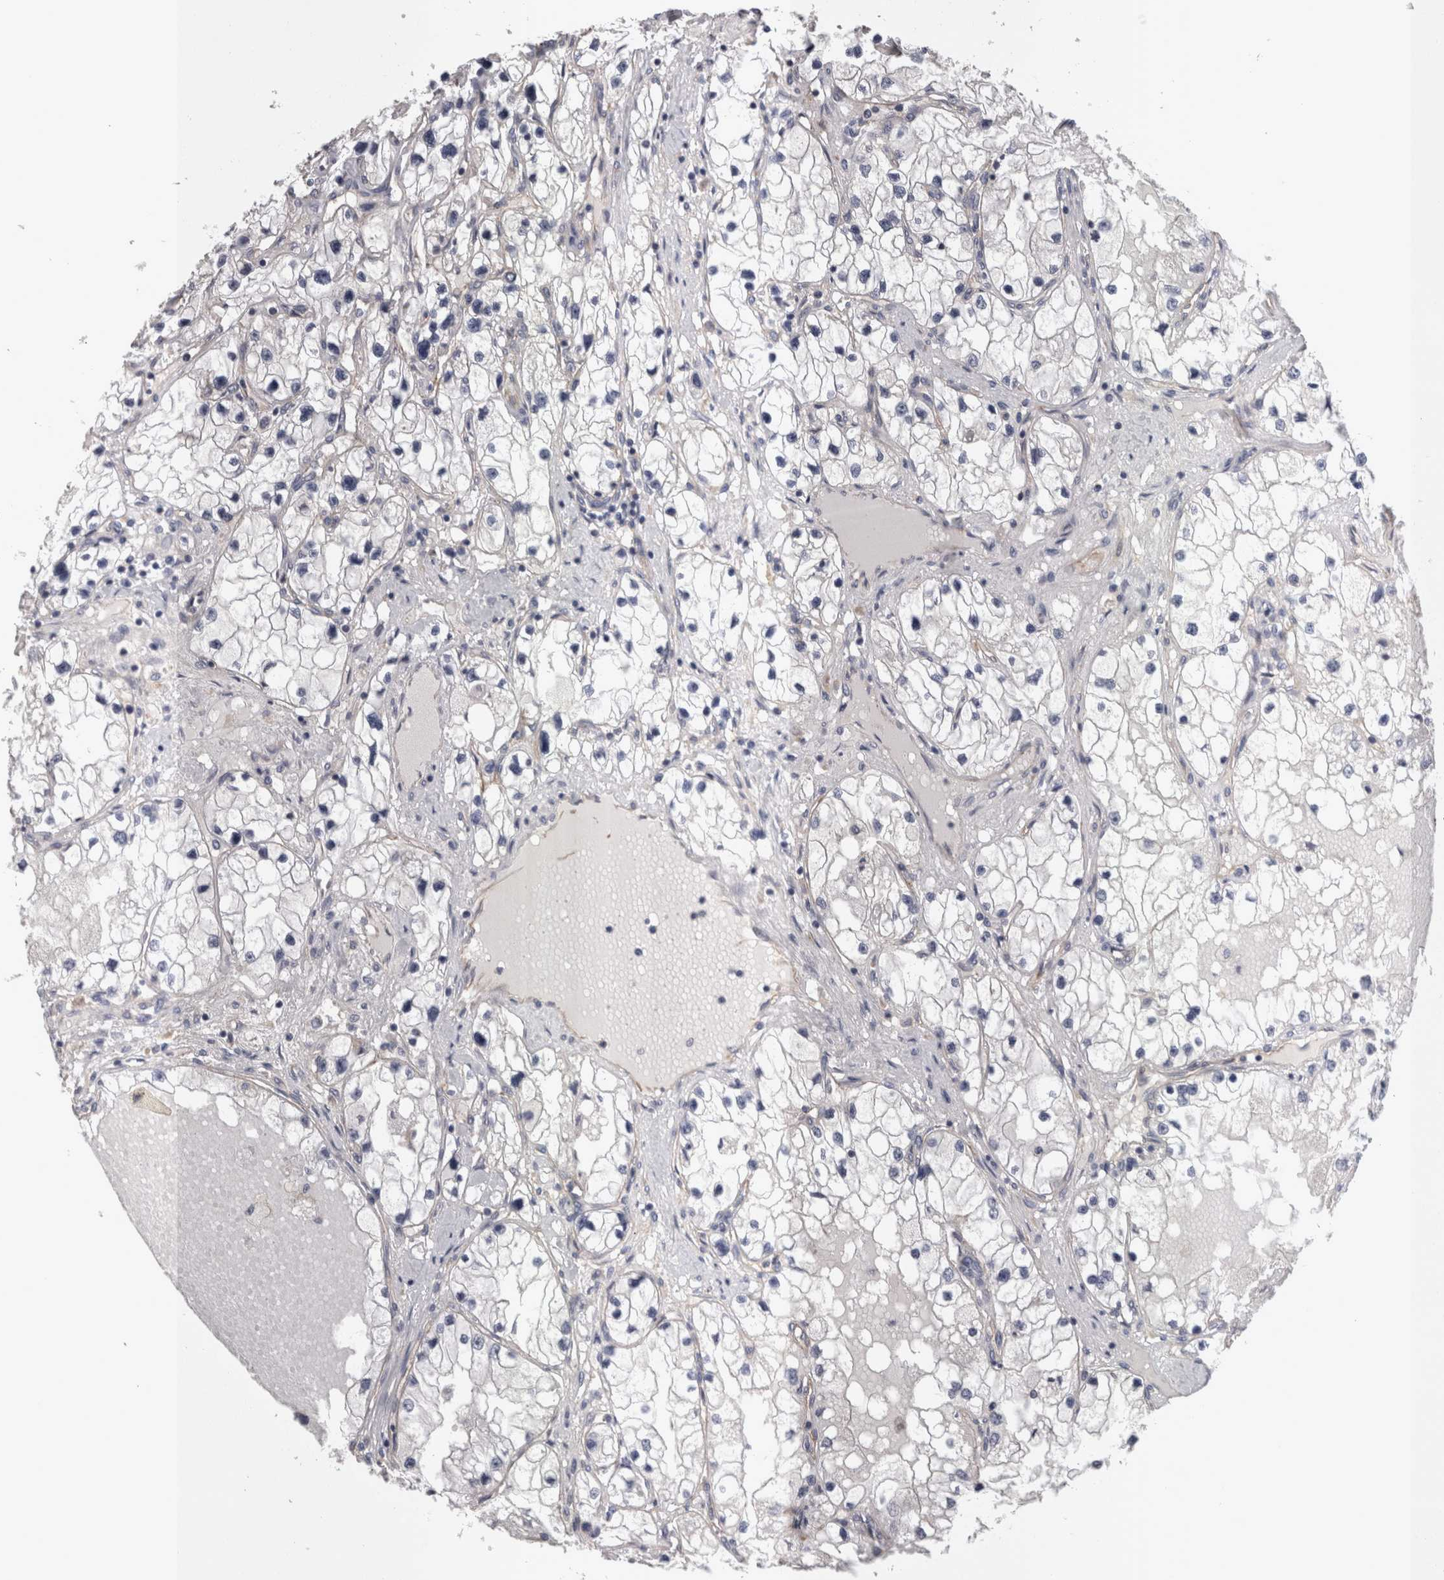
{"staining": {"intensity": "negative", "quantity": "none", "location": "none"}, "tissue": "renal cancer", "cell_type": "Tumor cells", "image_type": "cancer", "snomed": [{"axis": "morphology", "description": "Adenocarcinoma, NOS"}, {"axis": "topography", "description": "Kidney"}], "caption": "DAB immunohistochemical staining of renal cancer displays no significant staining in tumor cells. (IHC, brightfield microscopy, high magnification).", "gene": "LYZL6", "patient": {"sex": "male", "age": 68}}